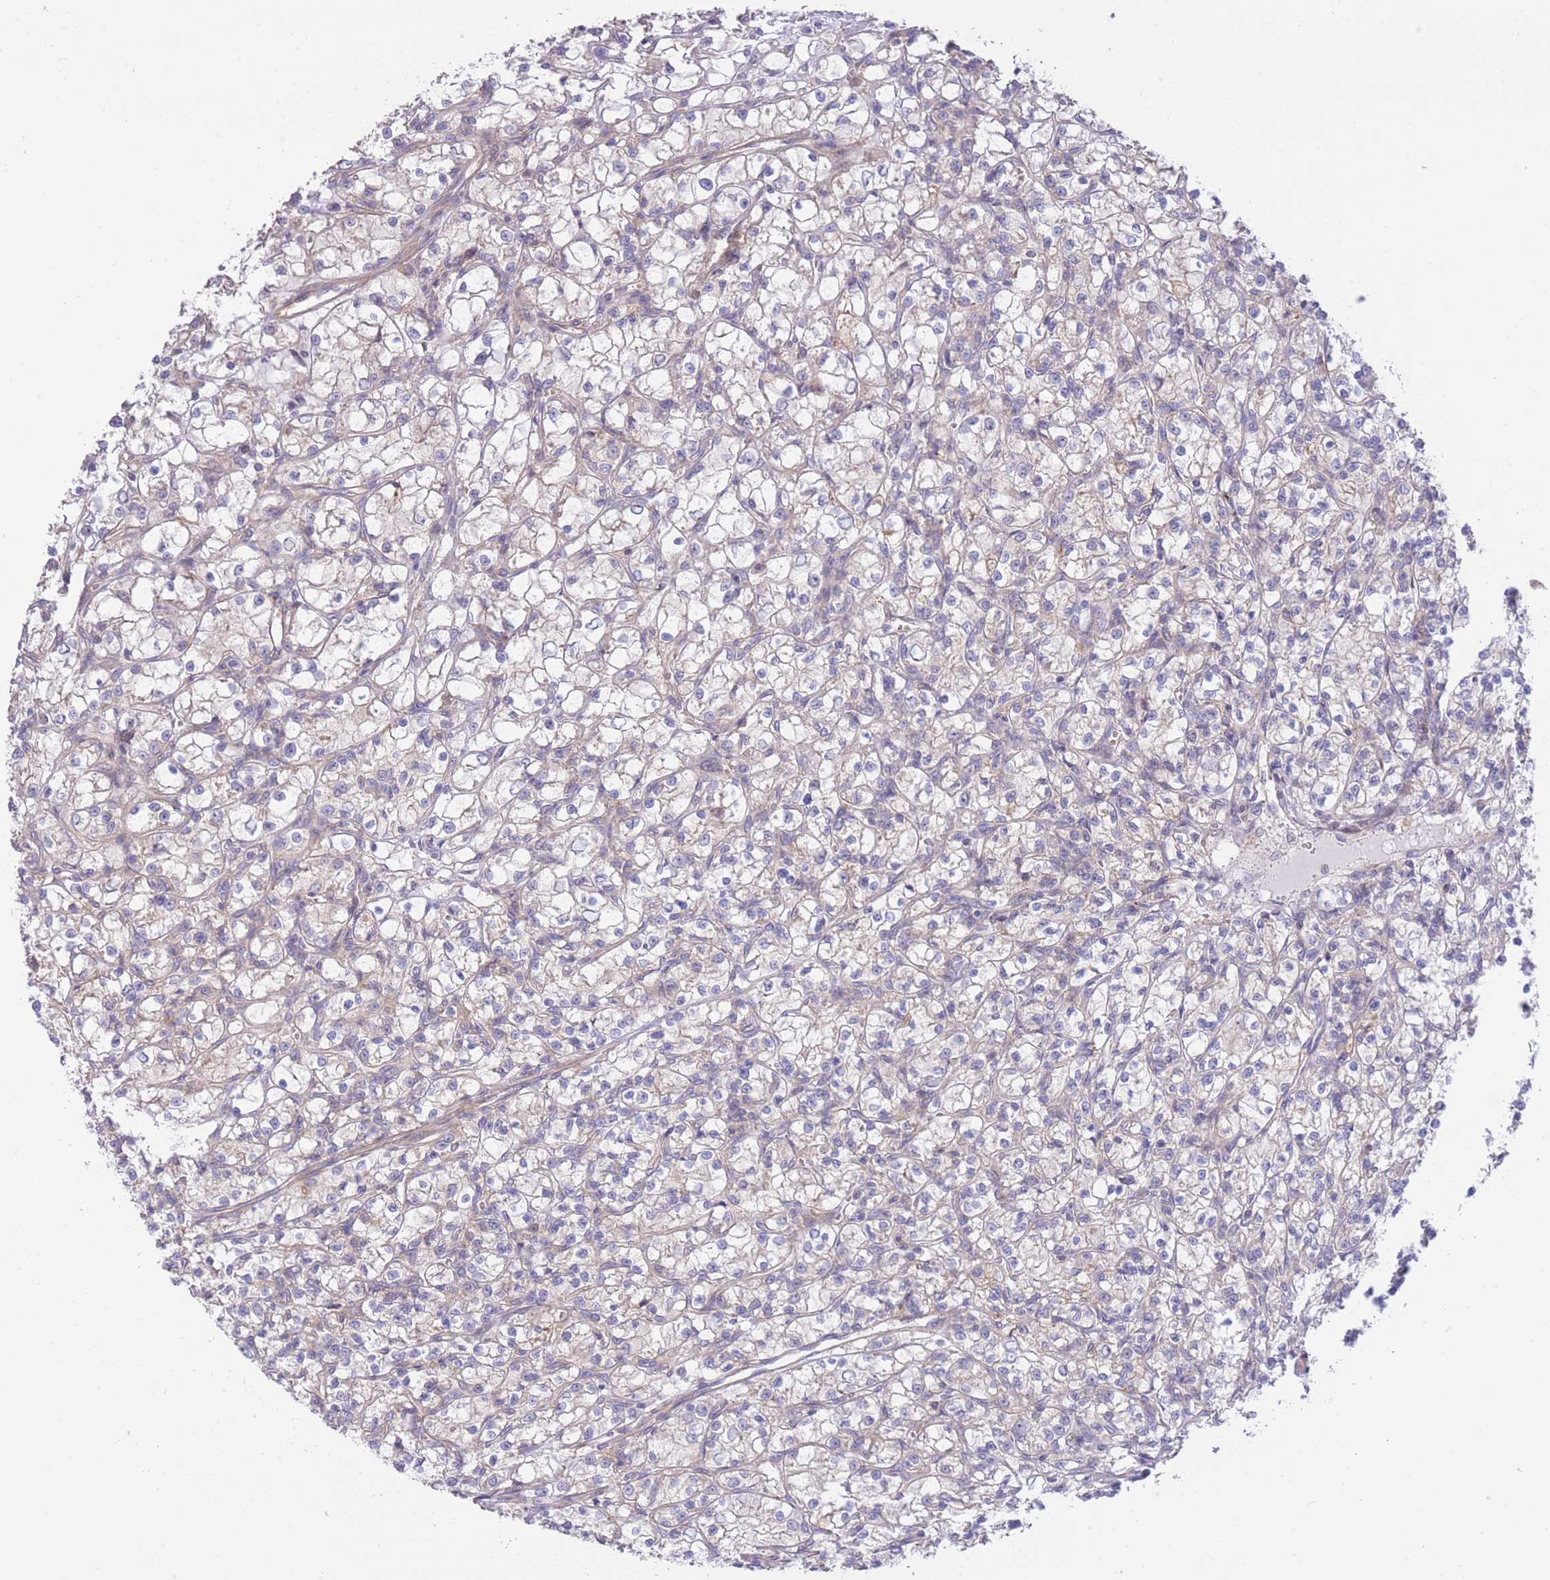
{"staining": {"intensity": "weak", "quantity": "<25%", "location": "cytoplasmic/membranous"}, "tissue": "renal cancer", "cell_type": "Tumor cells", "image_type": "cancer", "snomed": [{"axis": "morphology", "description": "Adenocarcinoma, NOS"}, {"axis": "topography", "description": "Kidney"}], "caption": "This is an immunohistochemistry micrograph of renal adenocarcinoma. There is no positivity in tumor cells.", "gene": "EIF2B2", "patient": {"sex": "female", "age": 59}}